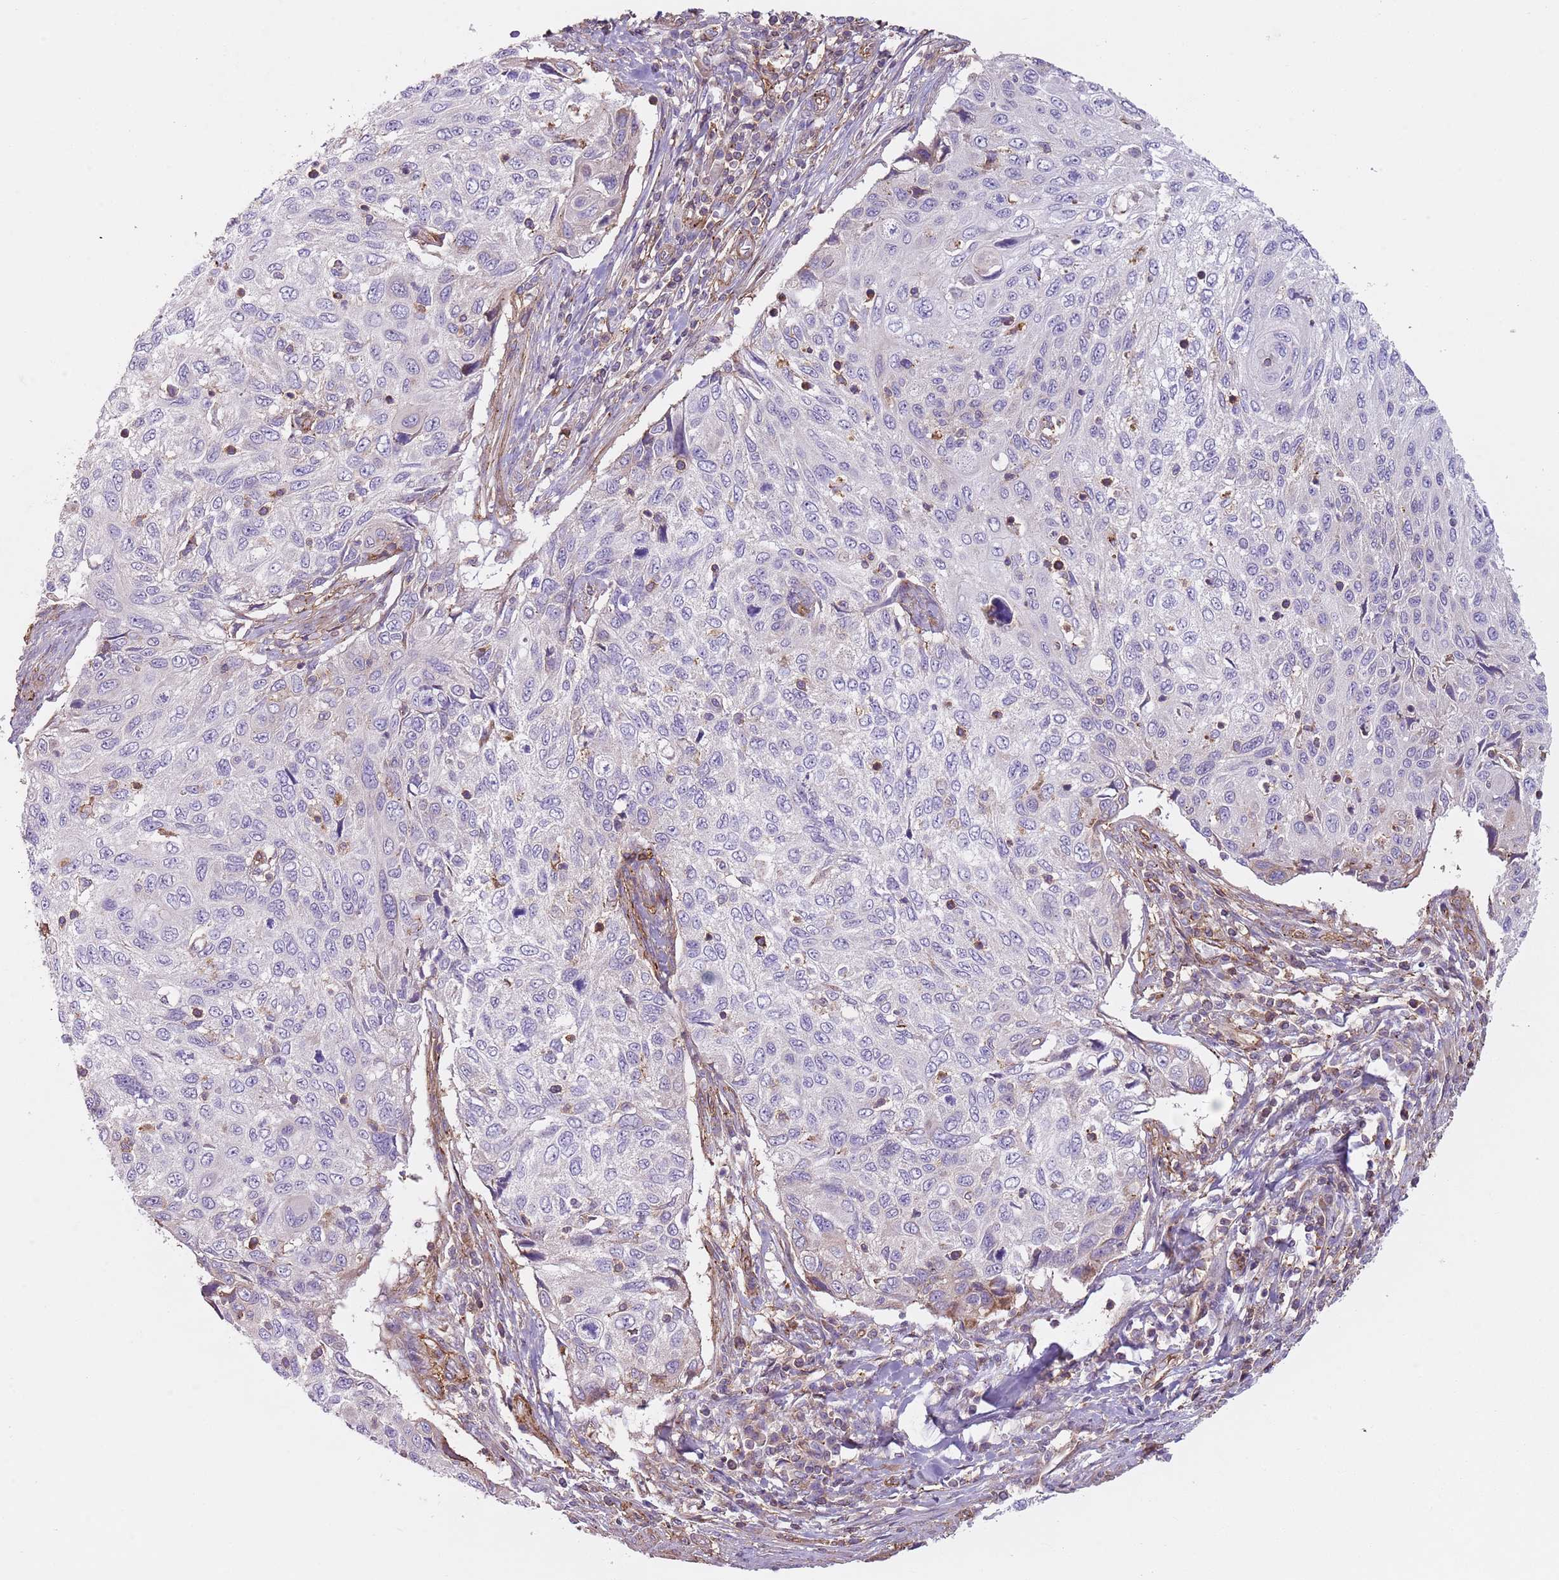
{"staining": {"intensity": "negative", "quantity": "none", "location": "none"}, "tissue": "cervical cancer", "cell_type": "Tumor cells", "image_type": "cancer", "snomed": [{"axis": "morphology", "description": "Squamous cell carcinoma, NOS"}, {"axis": "topography", "description": "Cervix"}], "caption": "DAB immunohistochemical staining of human cervical squamous cell carcinoma shows no significant positivity in tumor cells.", "gene": "GNAI3", "patient": {"sex": "female", "age": 70}}